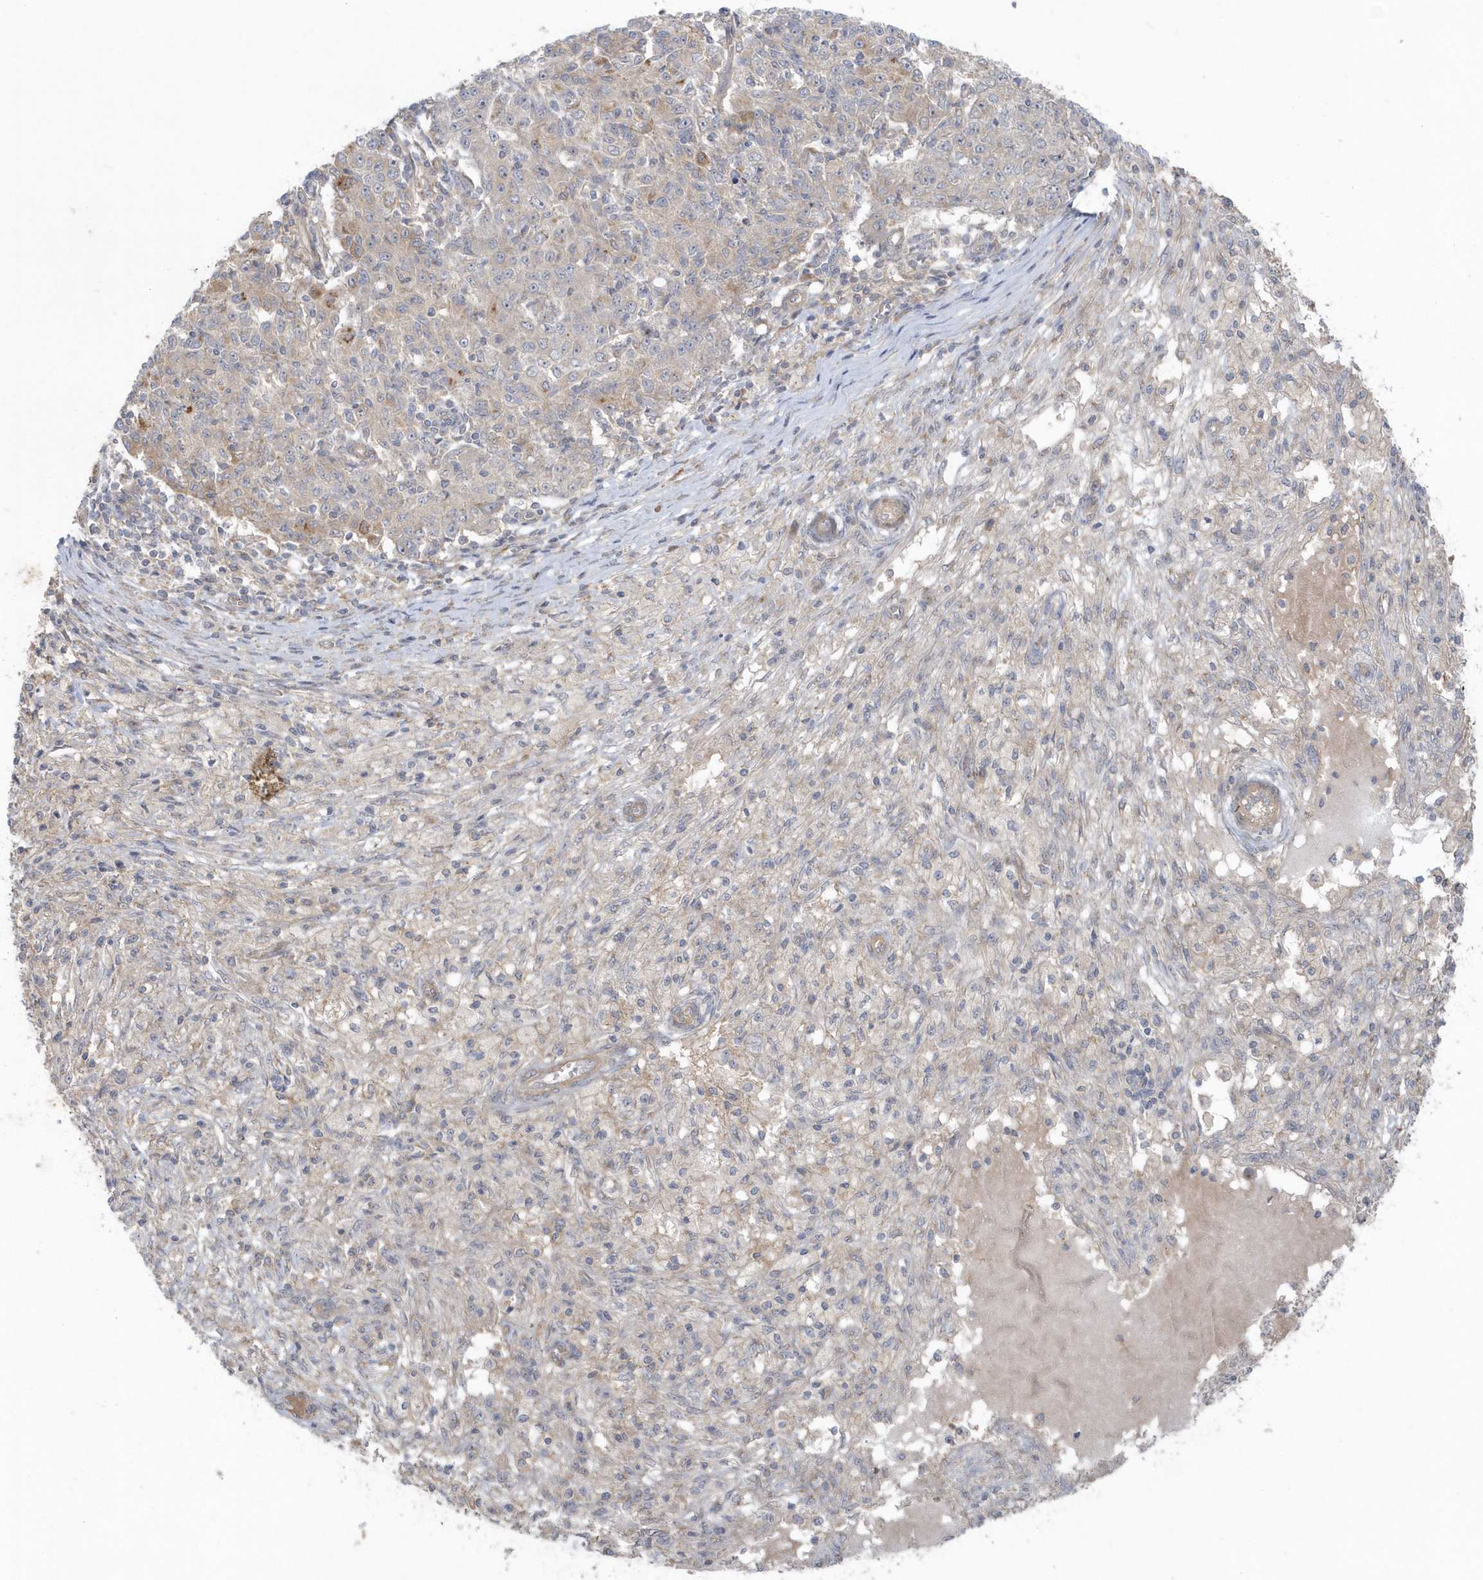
{"staining": {"intensity": "negative", "quantity": "none", "location": "none"}, "tissue": "ovarian cancer", "cell_type": "Tumor cells", "image_type": "cancer", "snomed": [{"axis": "morphology", "description": "Carcinoma, endometroid"}, {"axis": "topography", "description": "Ovary"}], "caption": "Tumor cells show no significant protein positivity in ovarian cancer (endometroid carcinoma).", "gene": "ACTR1A", "patient": {"sex": "female", "age": 42}}